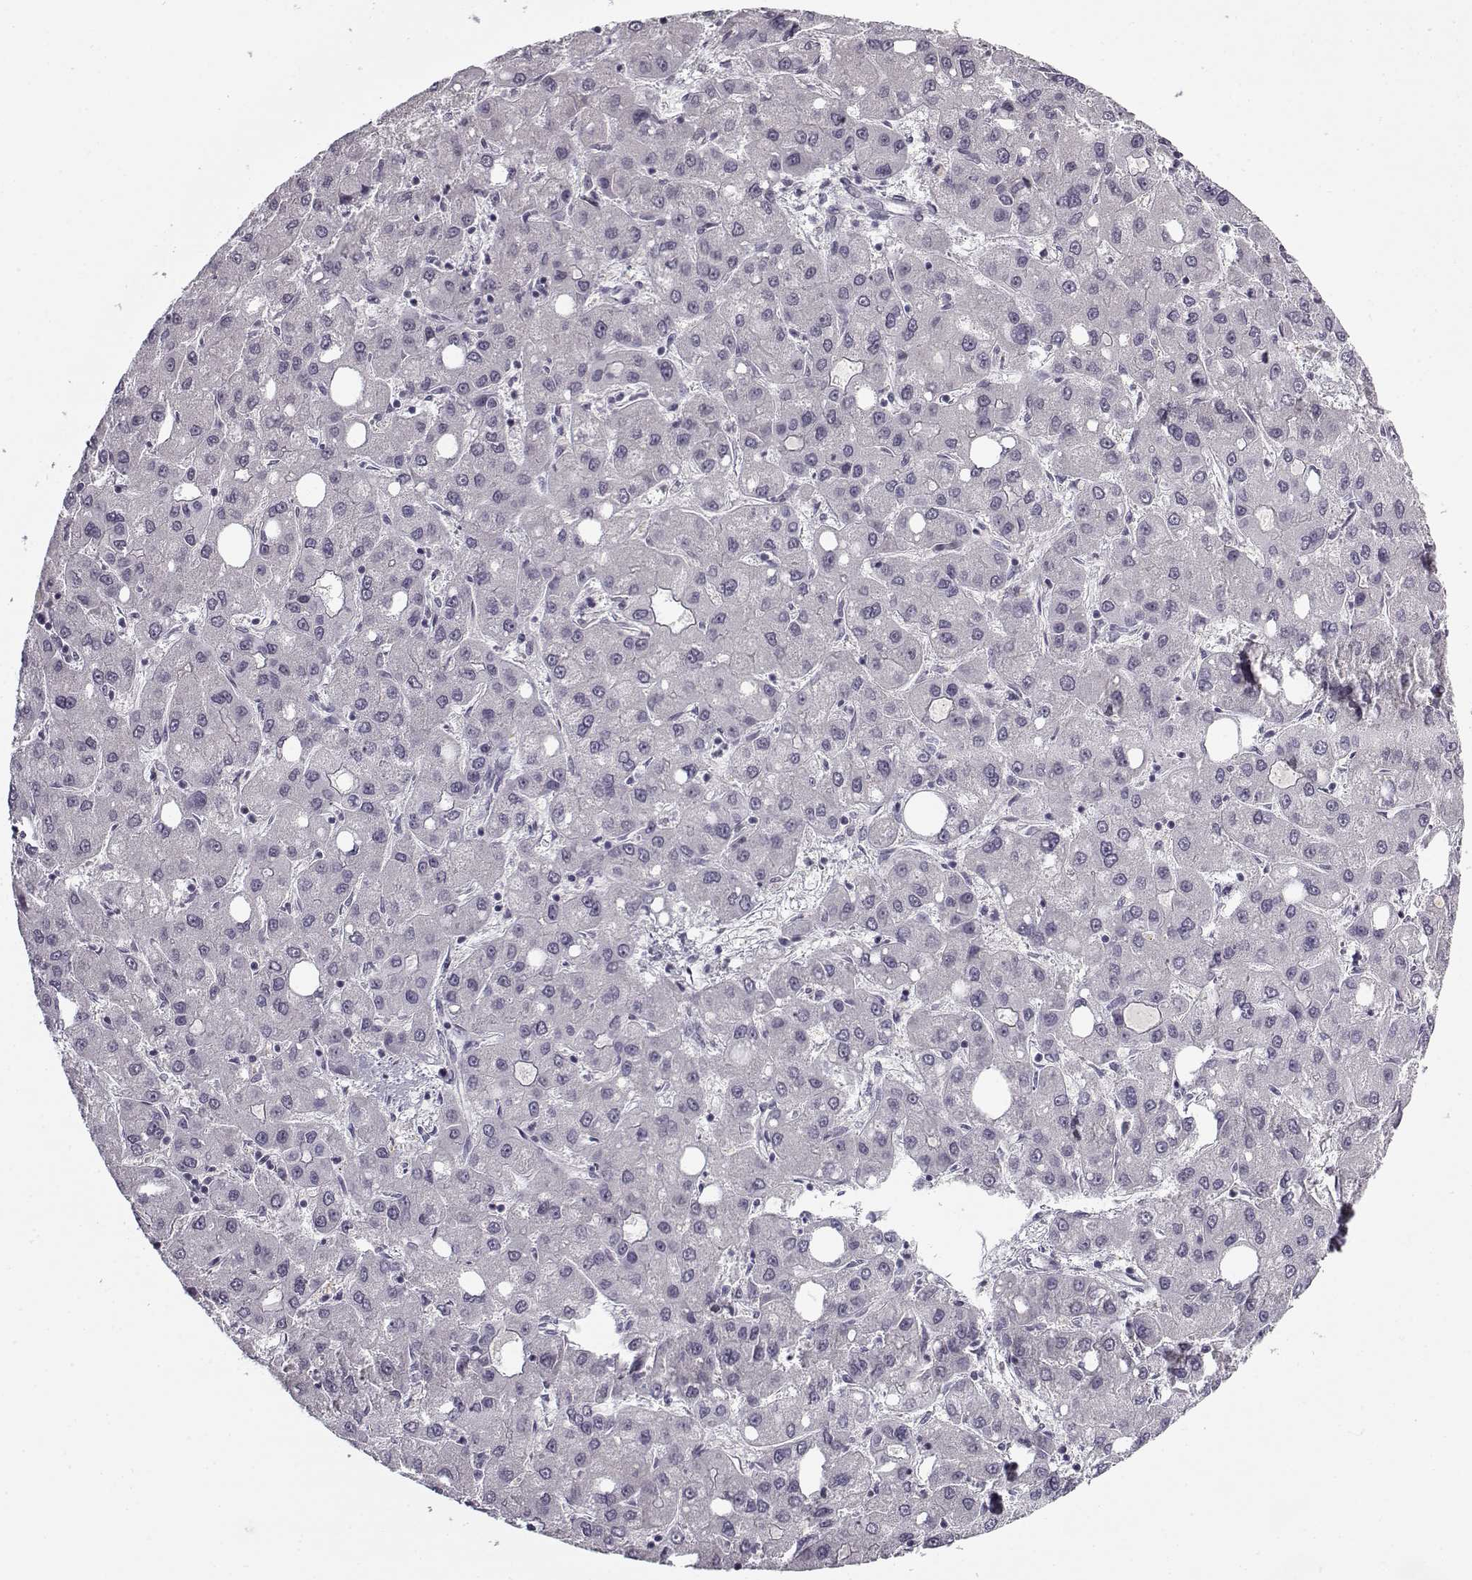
{"staining": {"intensity": "negative", "quantity": "none", "location": "none"}, "tissue": "liver cancer", "cell_type": "Tumor cells", "image_type": "cancer", "snomed": [{"axis": "morphology", "description": "Carcinoma, Hepatocellular, NOS"}, {"axis": "topography", "description": "Liver"}], "caption": "Histopathology image shows no protein staining in tumor cells of liver hepatocellular carcinoma tissue.", "gene": "SNCA", "patient": {"sex": "male", "age": 73}}